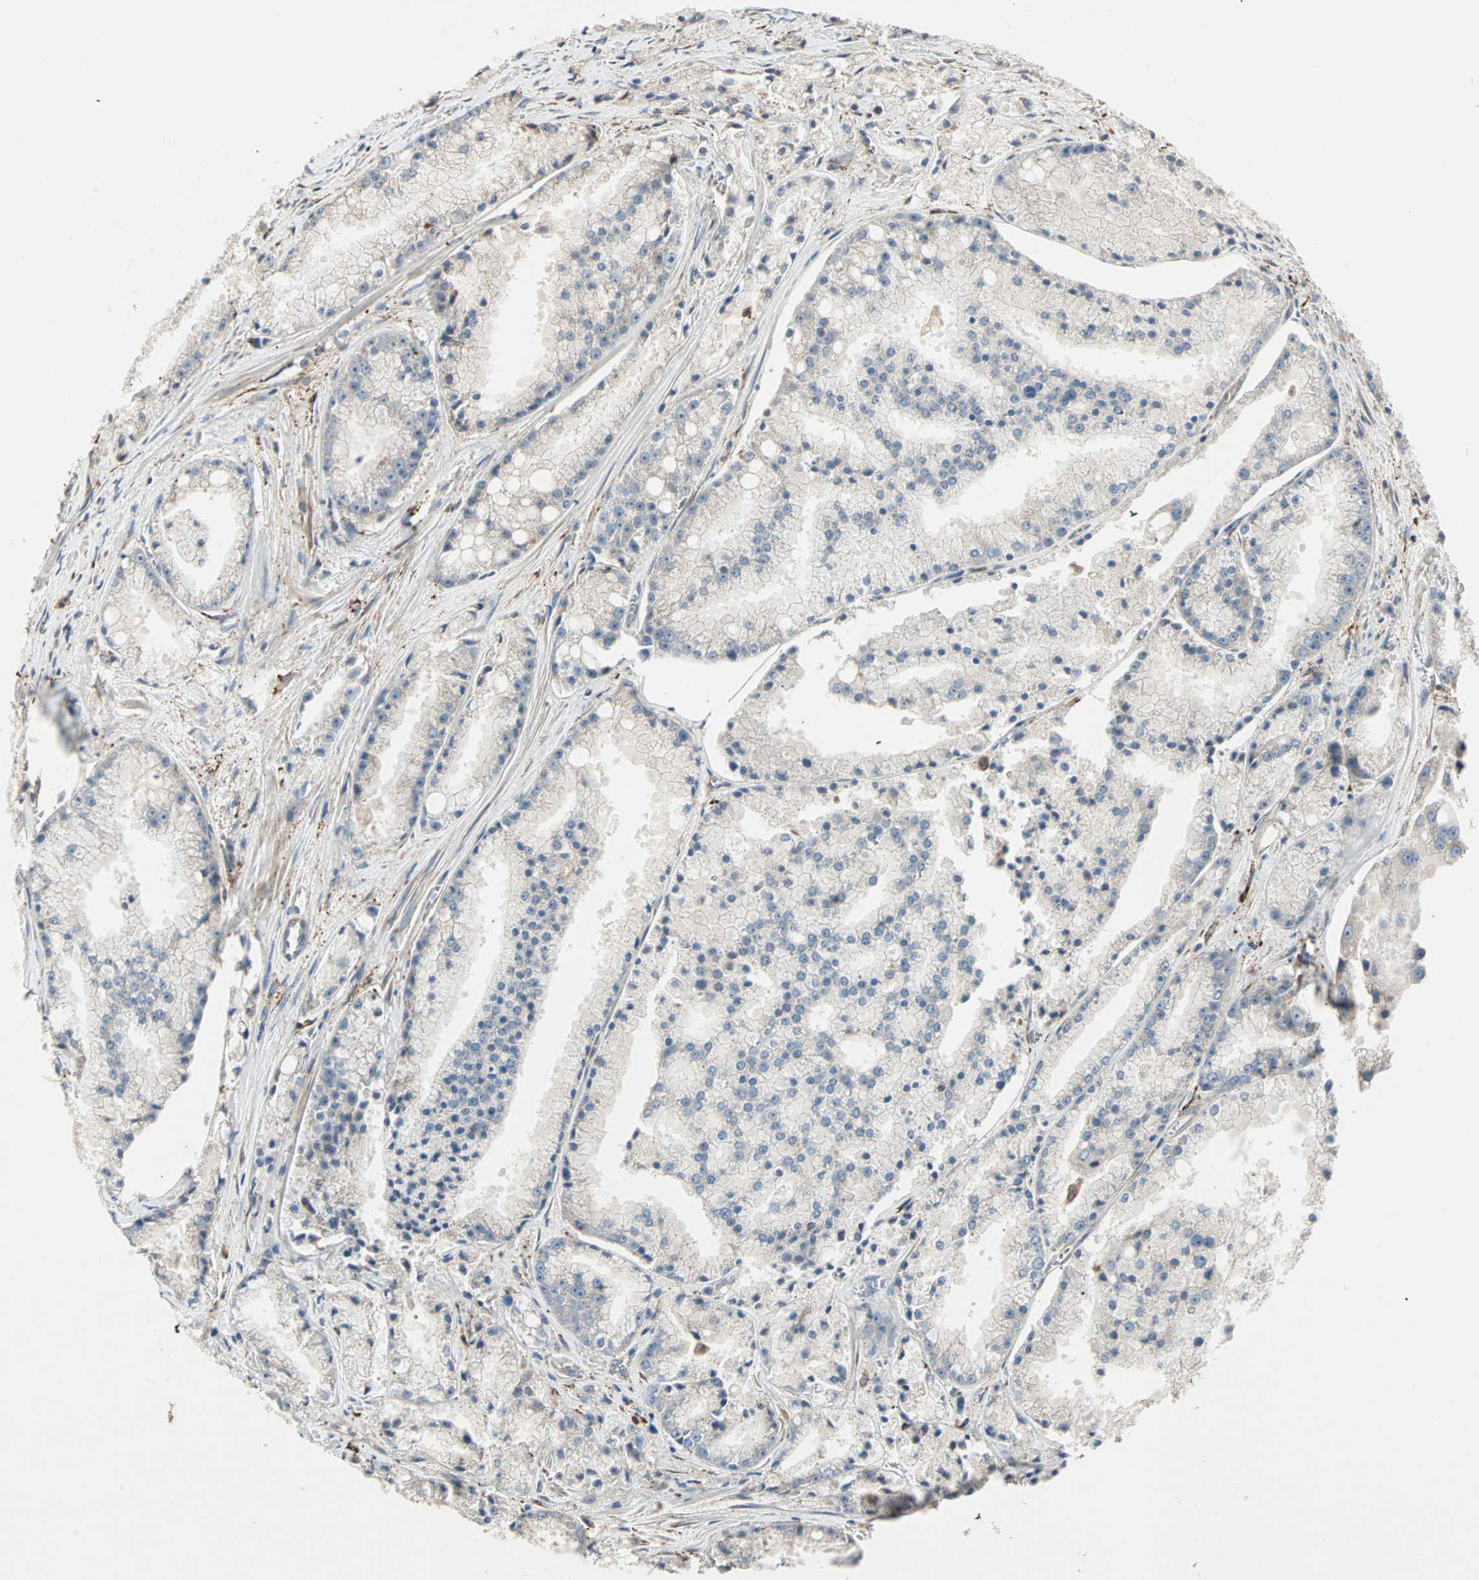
{"staining": {"intensity": "weak", "quantity": "<25%", "location": "cytoplasmic/membranous"}, "tissue": "prostate cancer", "cell_type": "Tumor cells", "image_type": "cancer", "snomed": [{"axis": "morphology", "description": "Adenocarcinoma, Low grade"}, {"axis": "topography", "description": "Prostate"}], "caption": "A high-resolution histopathology image shows immunohistochemistry staining of prostate low-grade adenocarcinoma, which reveals no significant staining in tumor cells.", "gene": "H6PD", "patient": {"sex": "male", "age": 64}}